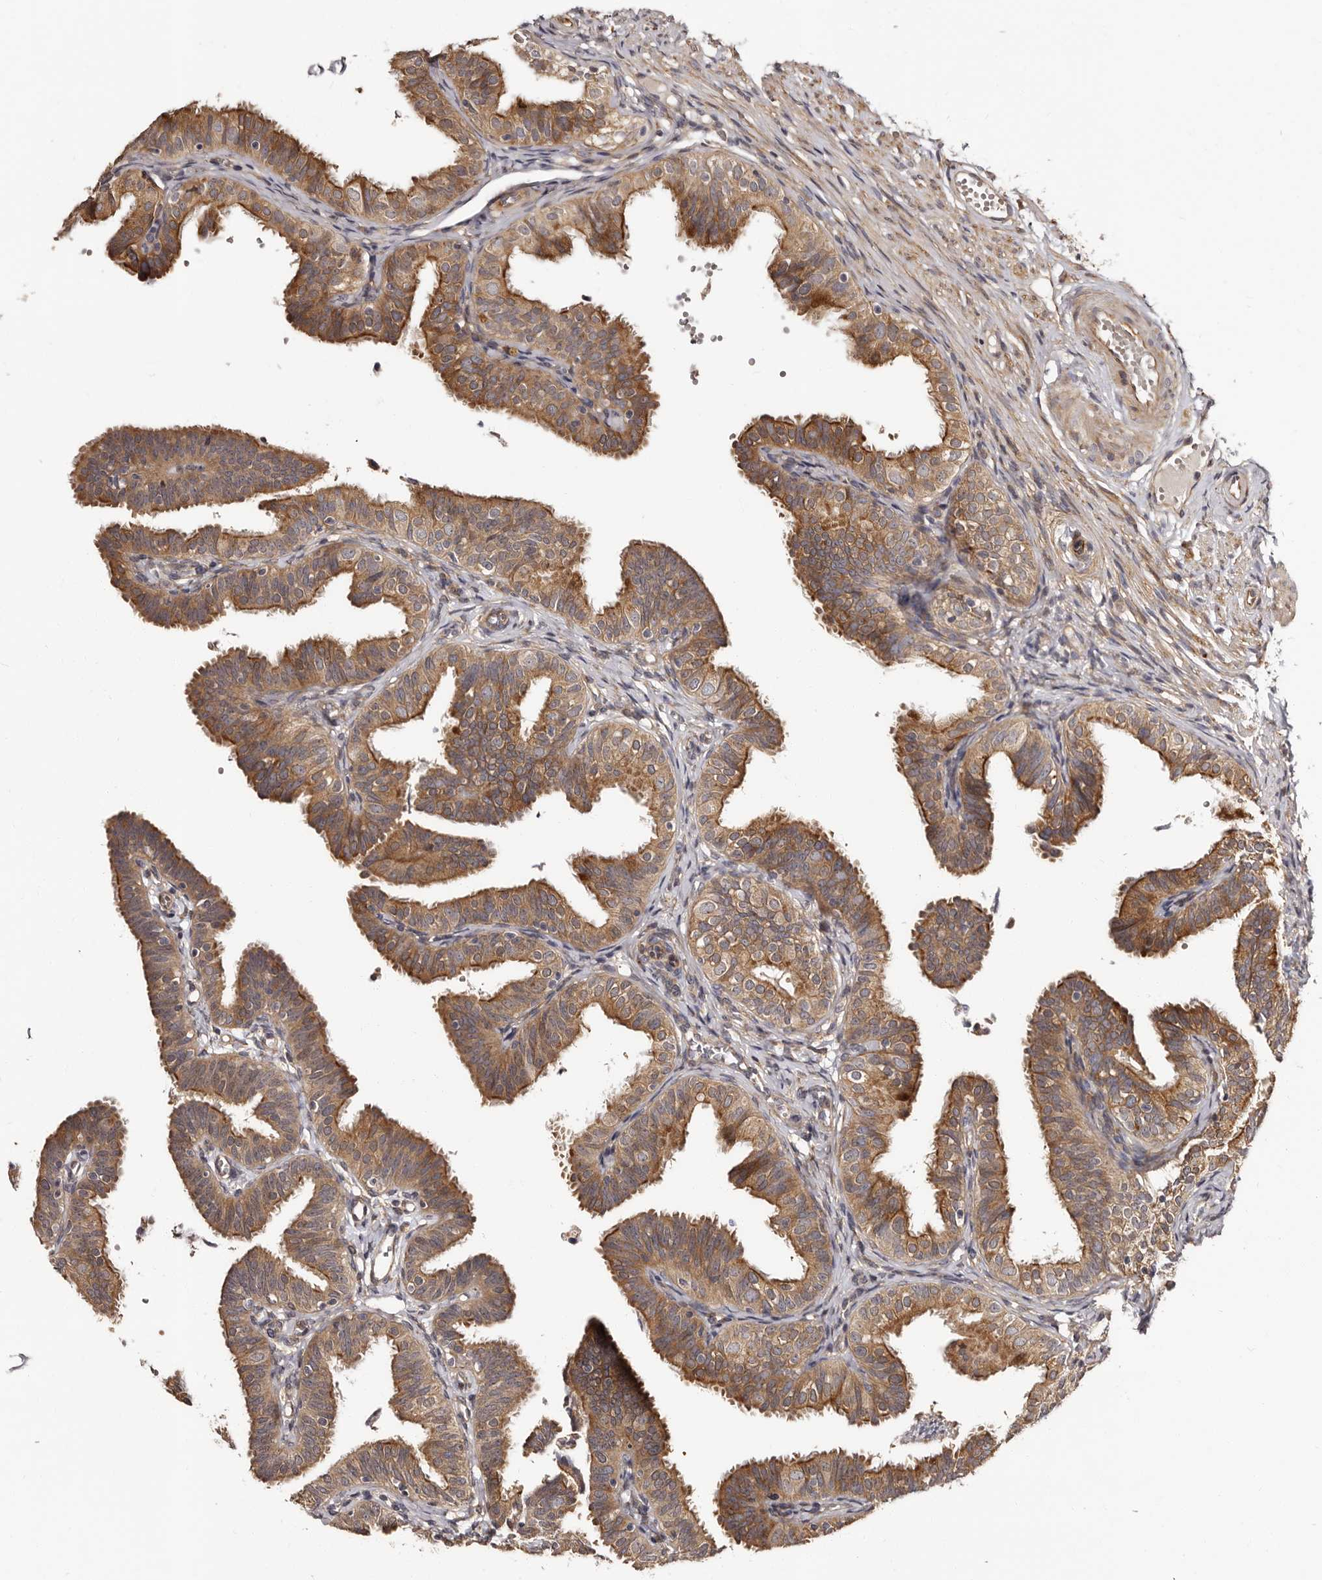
{"staining": {"intensity": "moderate", "quantity": ">75%", "location": "cytoplasmic/membranous"}, "tissue": "fallopian tube", "cell_type": "Glandular cells", "image_type": "normal", "snomed": [{"axis": "morphology", "description": "Normal tissue, NOS"}, {"axis": "topography", "description": "Fallopian tube"}], "caption": "Immunohistochemical staining of benign human fallopian tube shows medium levels of moderate cytoplasmic/membranous positivity in about >75% of glandular cells.", "gene": "TBC1D22B", "patient": {"sex": "female", "age": 35}}